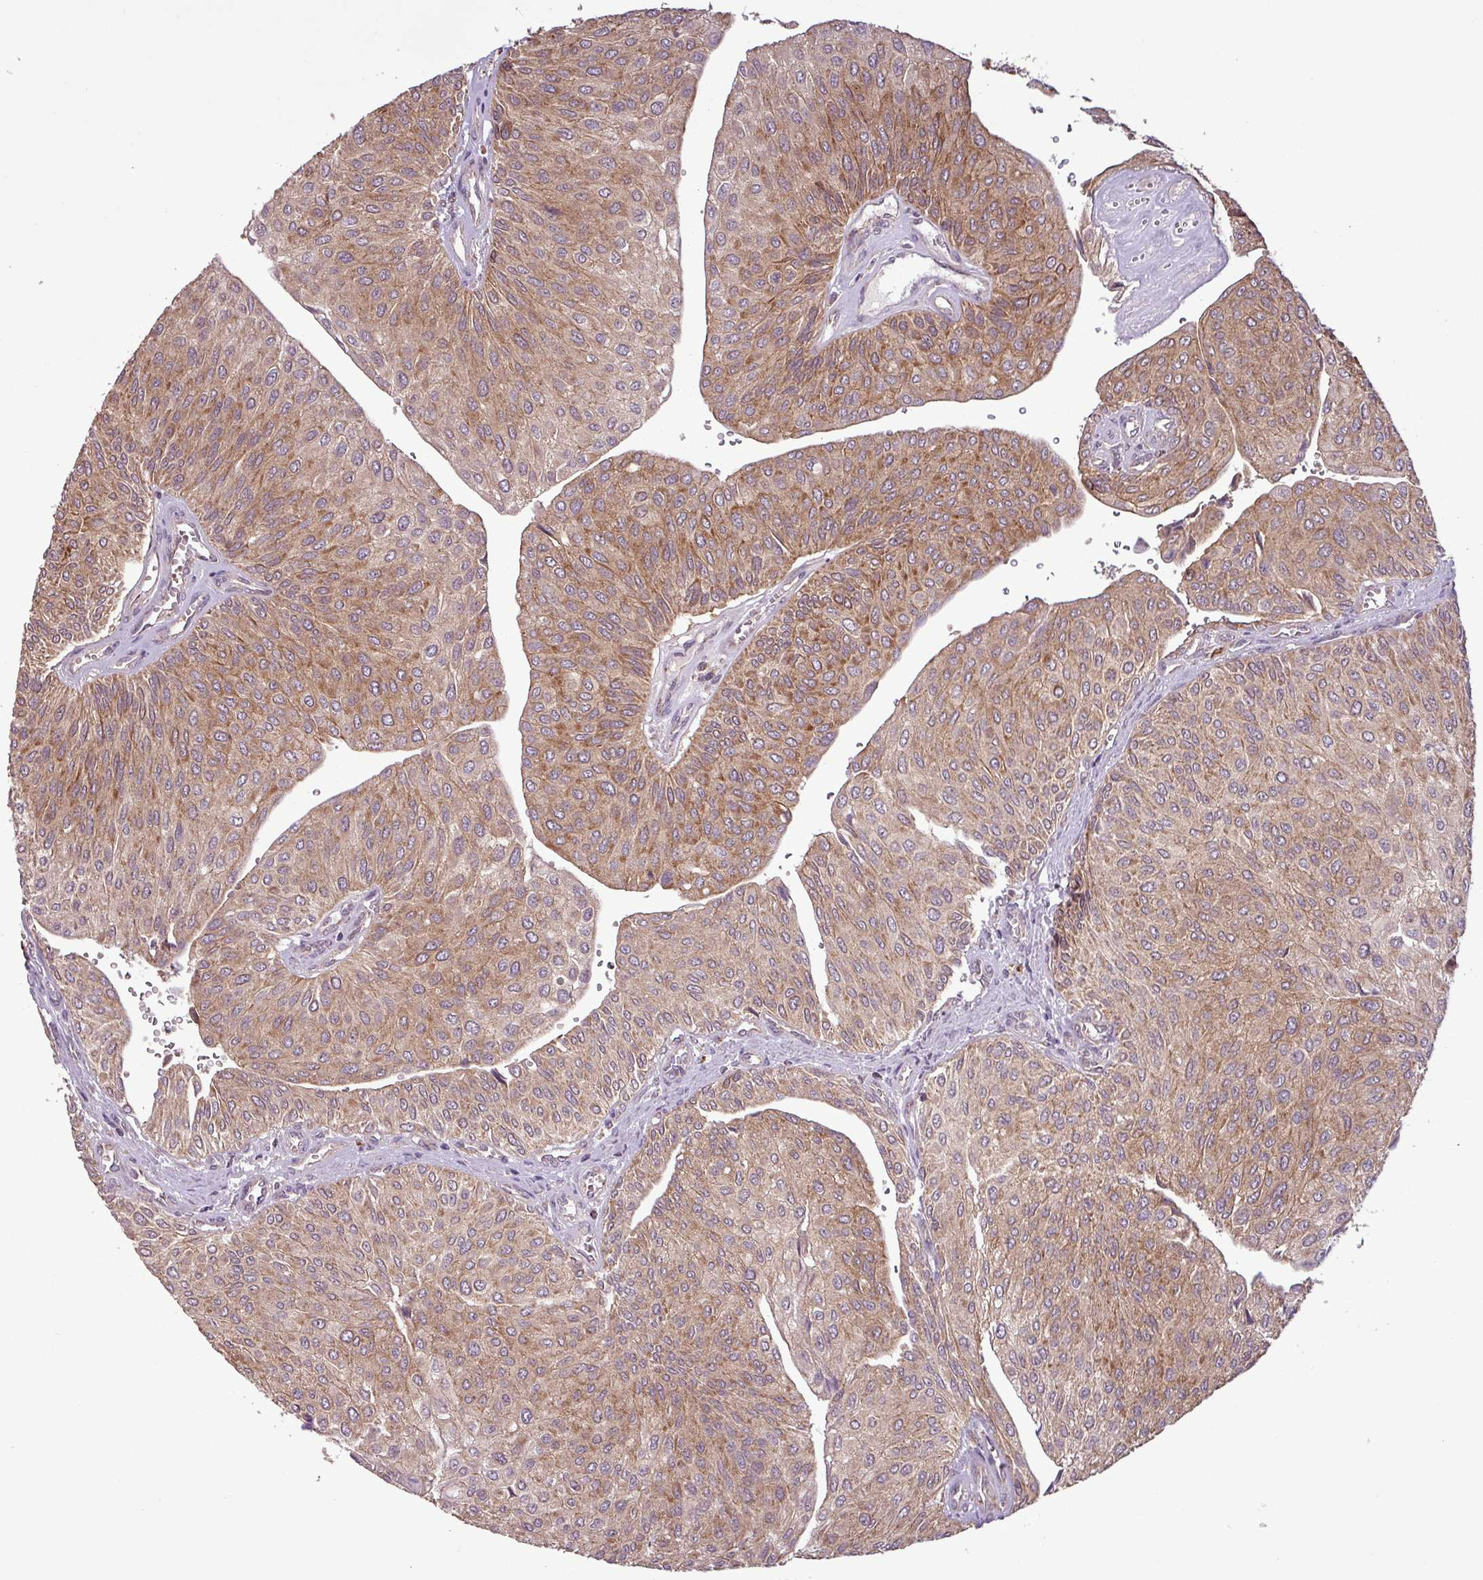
{"staining": {"intensity": "moderate", "quantity": ">75%", "location": "cytoplasmic/membranous"}, "tissue": "urothelial cancer", "cell_type": "Tumor cells", "image_type": "cancer", "snomed": [{"axis": "morphology", "description": "Urothelial carcinoma, NOS"}, {"axis": "topography", "description": "Urinary bladder"}], "caption": "Moderate cytoplasmic/membranous expression for a protein is appreciated in about >75% of tumor cells of urothelial cancer using IHC.", "gene": "MCTP2", "patient": {"sex": "male", "age": 67}}